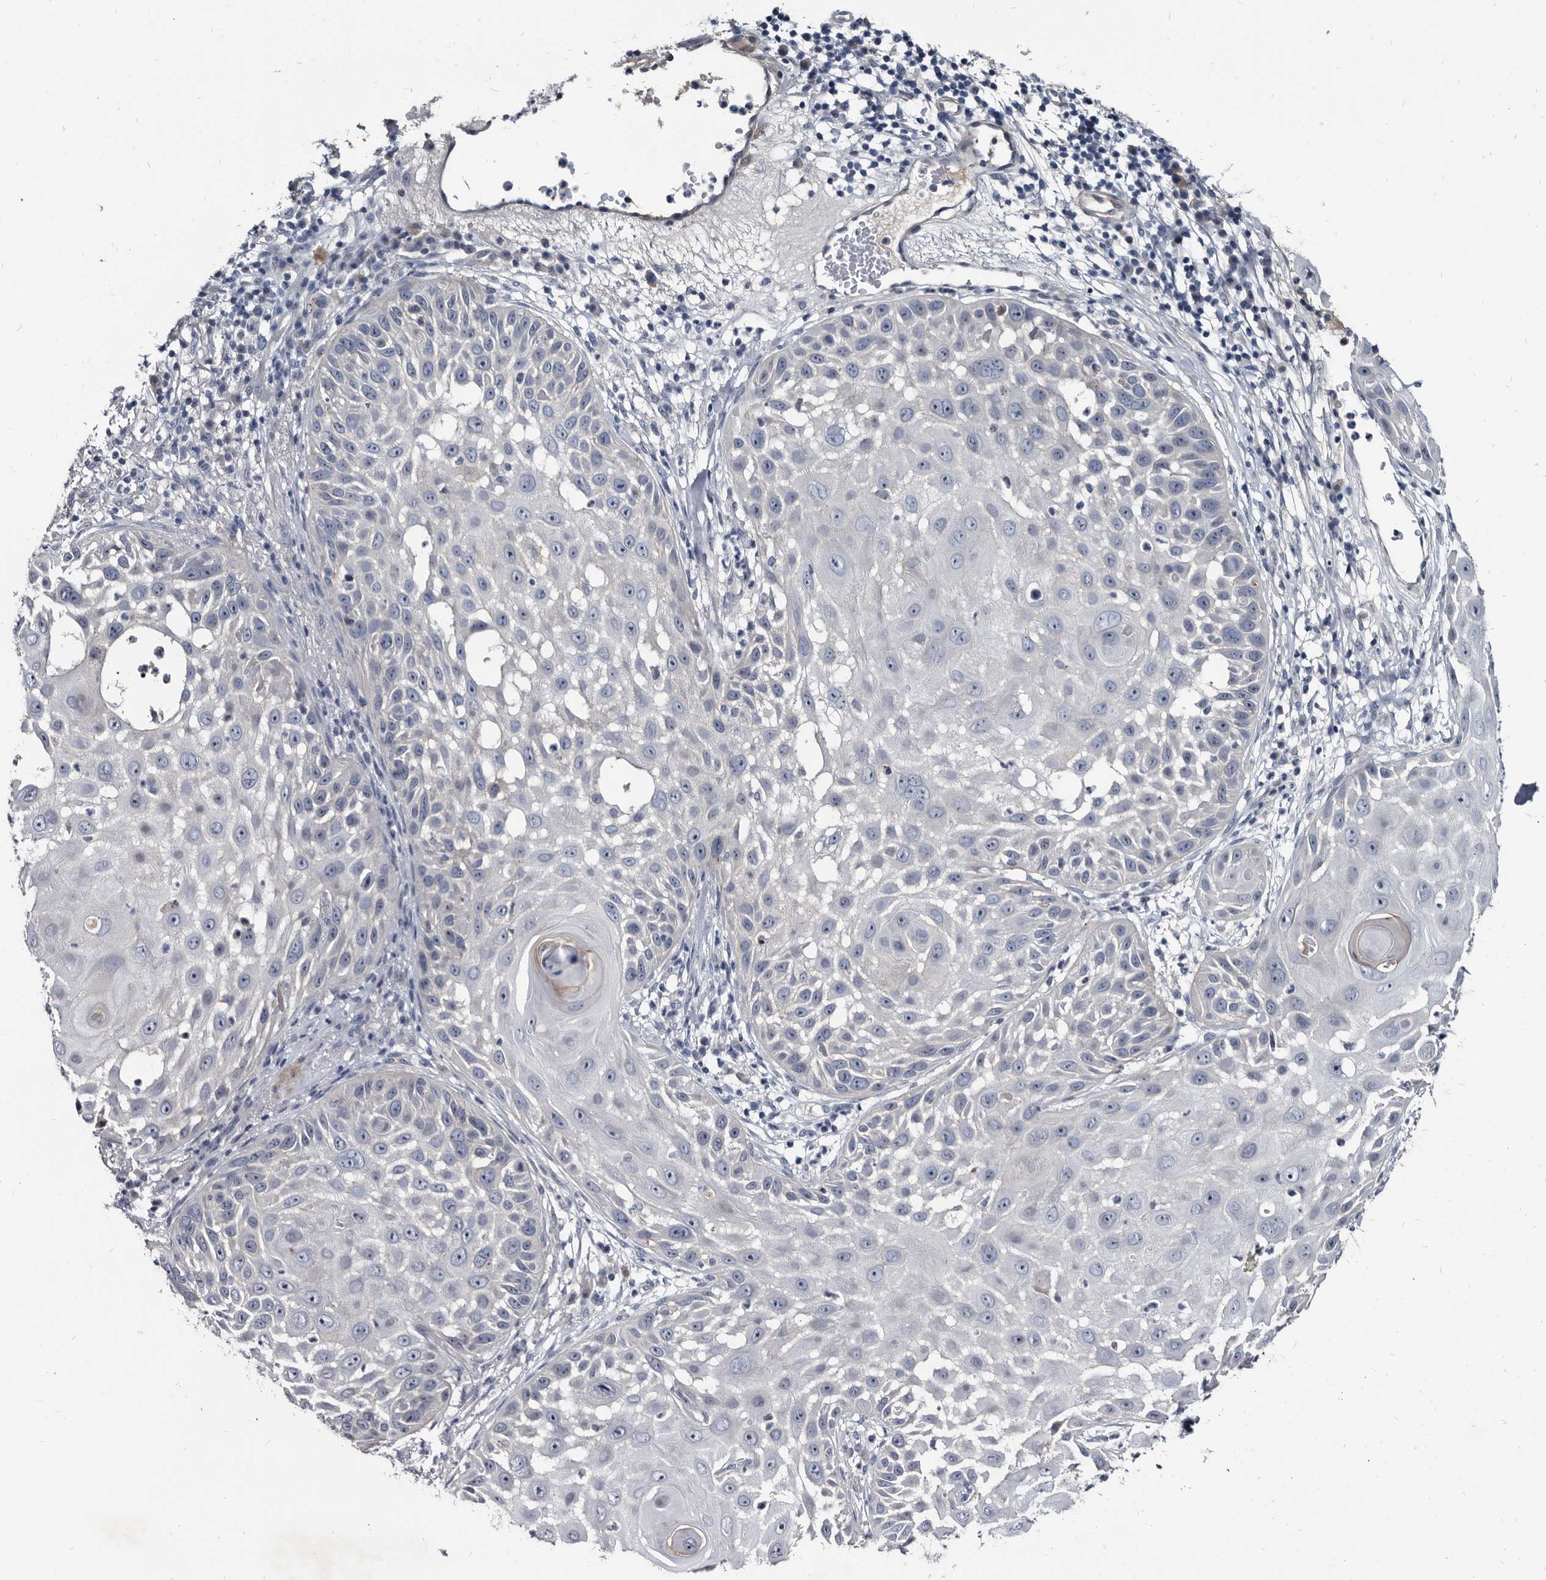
{"staining": {"intensity": "negative", "quantity": "none", "location": "none"}, "tissue": "skin cancer", "cell_type": "Tumor cells", "image_type": "cancer", "snomed": [{"axis": "morphology", "description": "Squamous cell carcinoma, NOS"}, {"axis": "topography", "description": "Skin"}], "caption": "Tumor cells show no significant positivity in skin squamous cell carcinoma.", "gene": "PRSS8", "patient": {"sex": "female", "age": 44}}